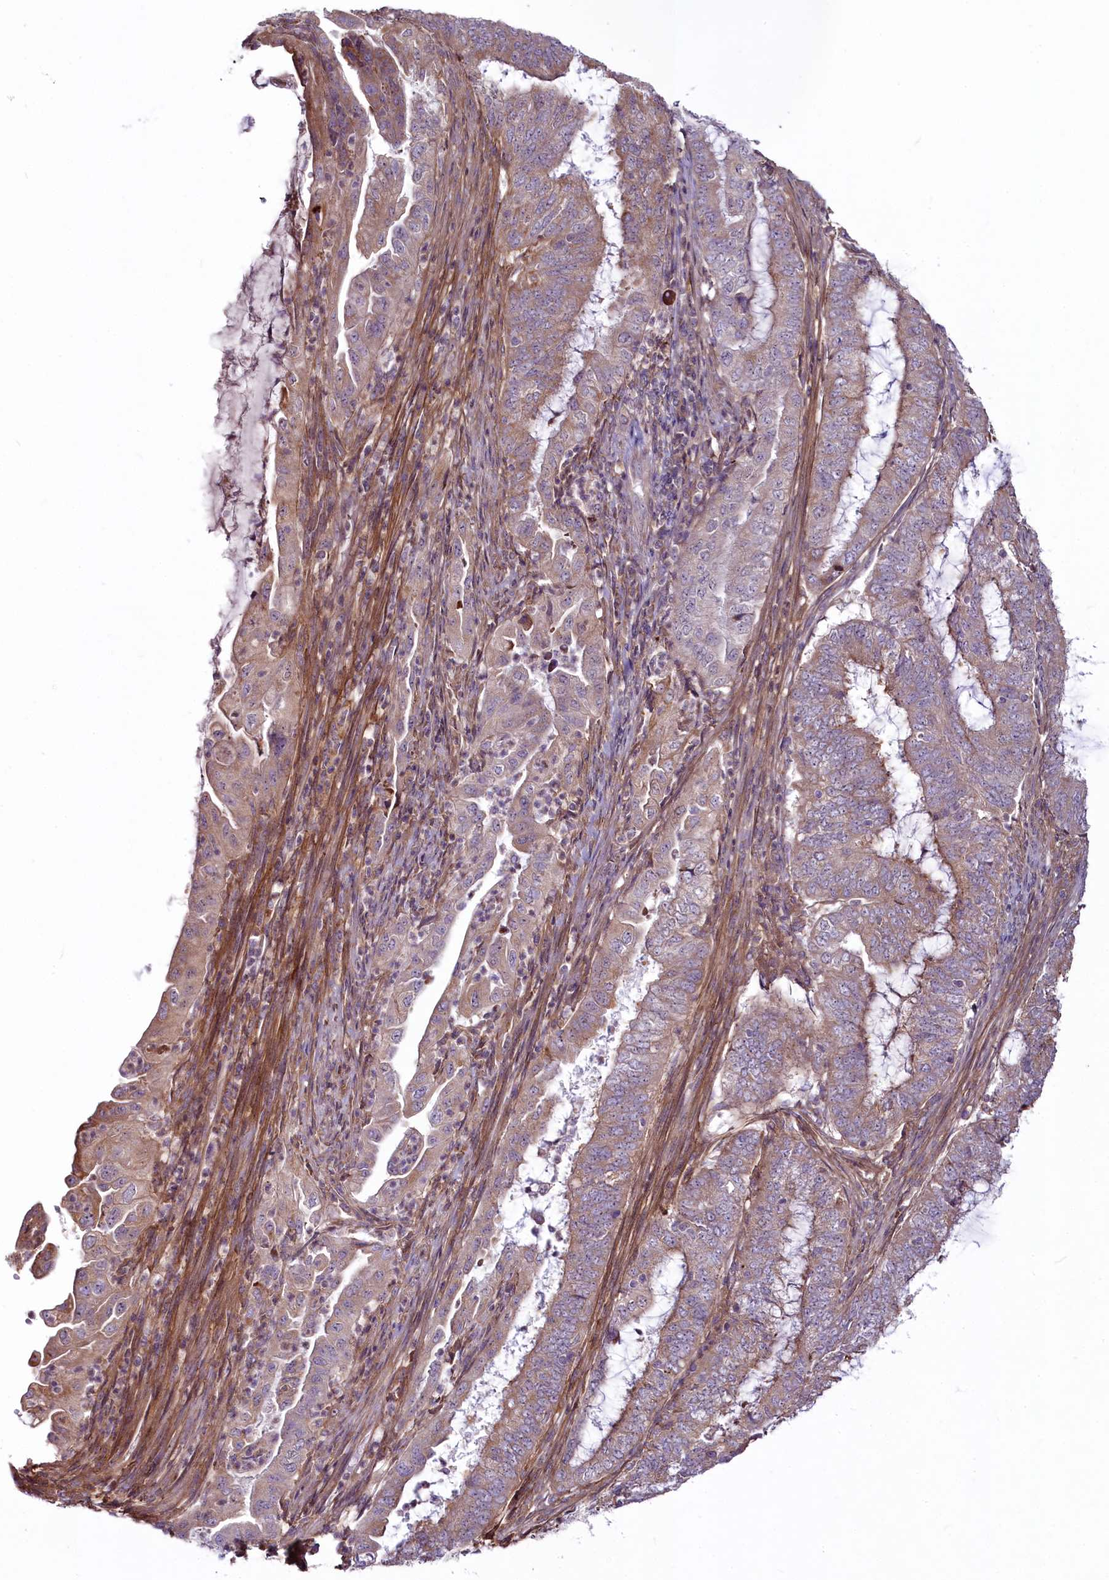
{"staining": {"intensity": "weak", "quantity": ">75%", "location": "cytoplasmic/membranous"}, "tissue": "endometrial cancer", "cell_type": "Tumor cells", "image_type": "cancer", "snomed": [{"axis": "morphology", "description": "Adenocarcinoma, NOS"}, {"axis": "topography", "description": "Endometrium"}], "caption": "This micrograph demonstrates endometrial cancer stained with IHC to label a protein in brown. The cytoplasmic/membranous of tumor cells show weak positivity for the protein. Nuclei are counter-stained blue.", "gene": "RSBN1", "patient": {"sex": "female", "age": 51}}